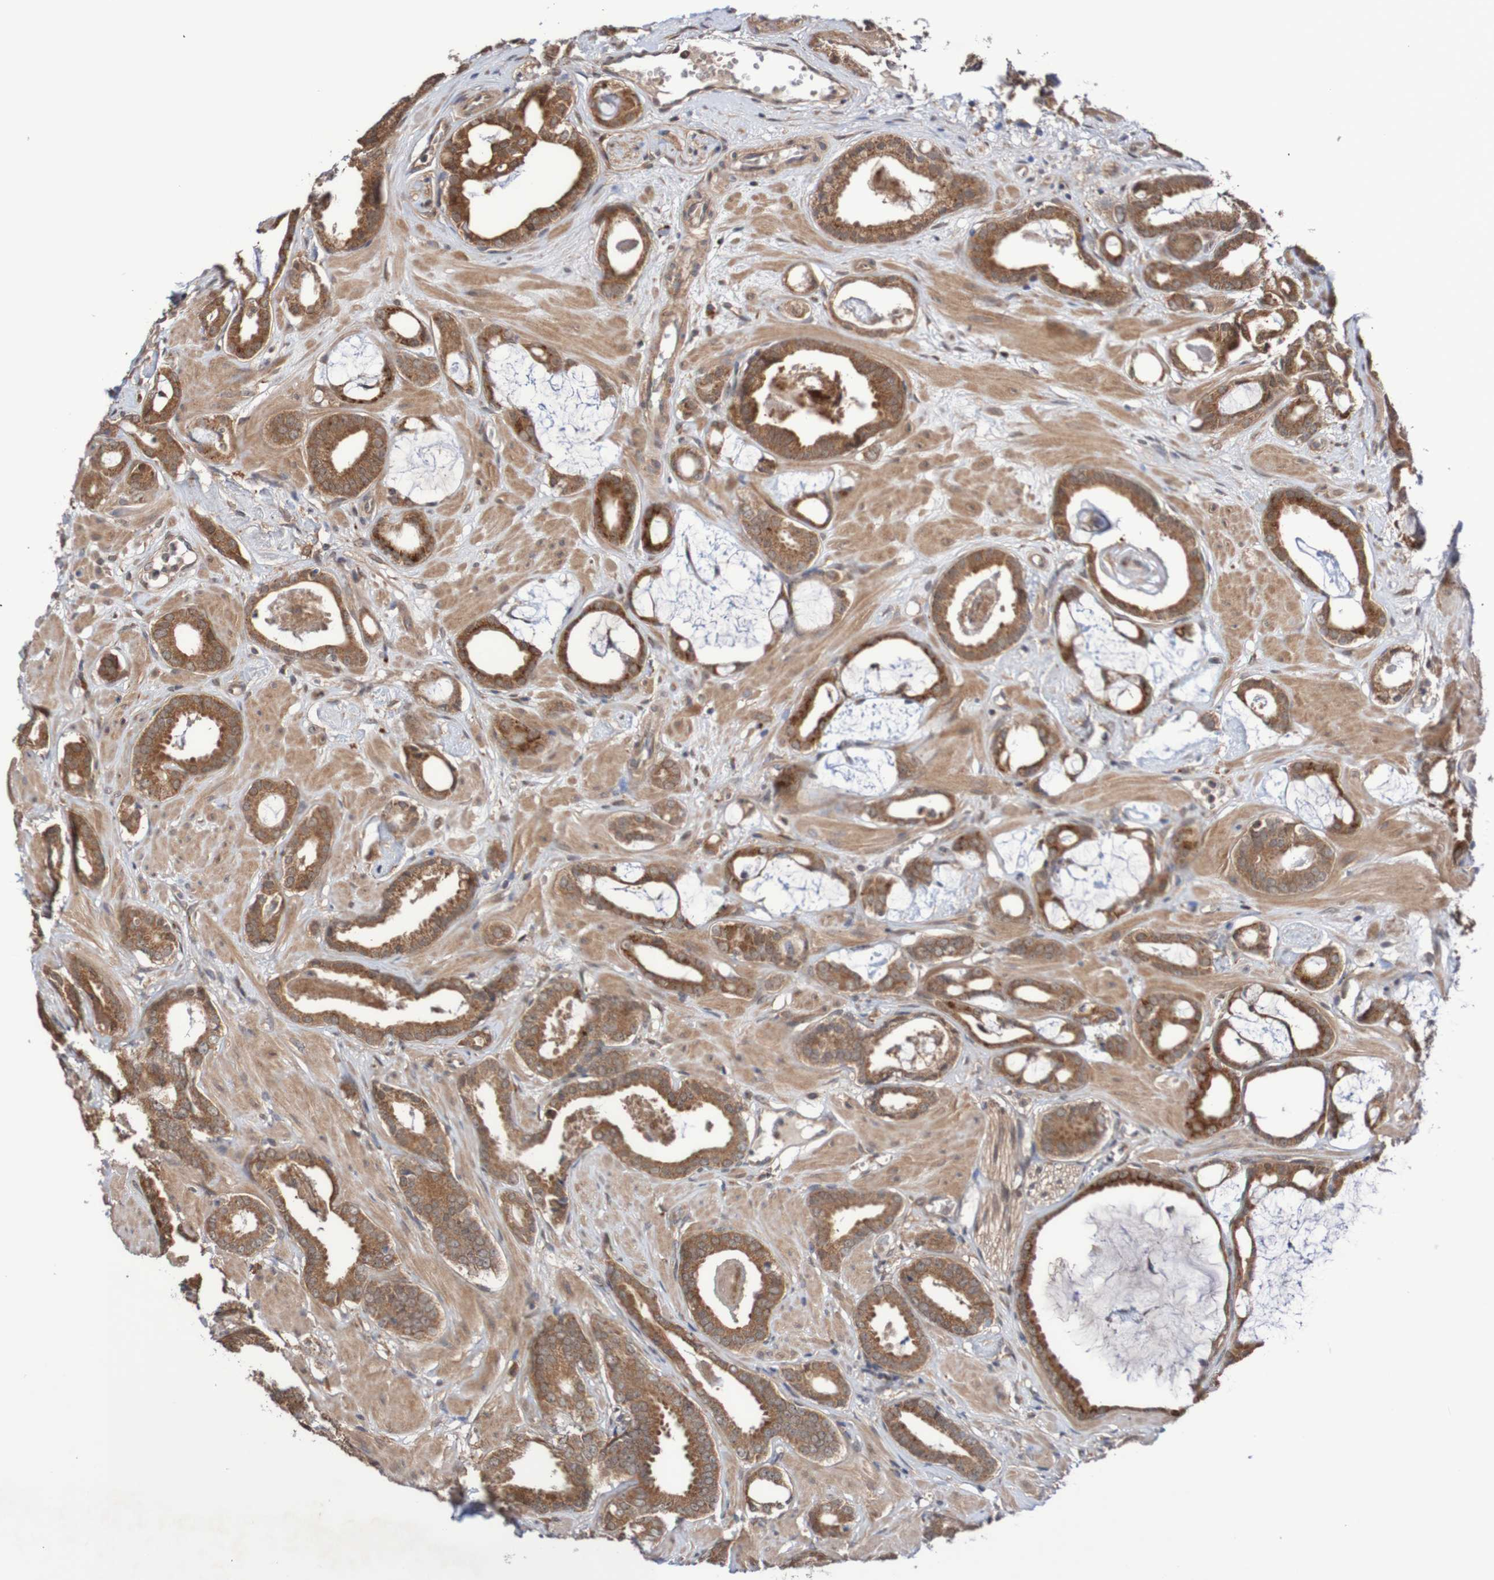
{"staining": {"intensity": "moderate", "quantity": ">75%", "location": "cytoplasmic/membranous"}, "tissue": "prostate cancer", "cell_type": "Tumor cells", "image_type": "cancer", "snomed": [{"axis": "morphology", "description": "Adenocarcinoma, Low grade"}, {"axis": "topography", "description": "Prostate"}], "caption": "The photomicrograph reveals staining of low-grade adenocarcinoma (prostate), revealing moderate cytoplasmic/membranous protein positivity (brown color) within tumor cells.", "gene": "PHPT1", "patient": {"sex": "male", "age": 53}}